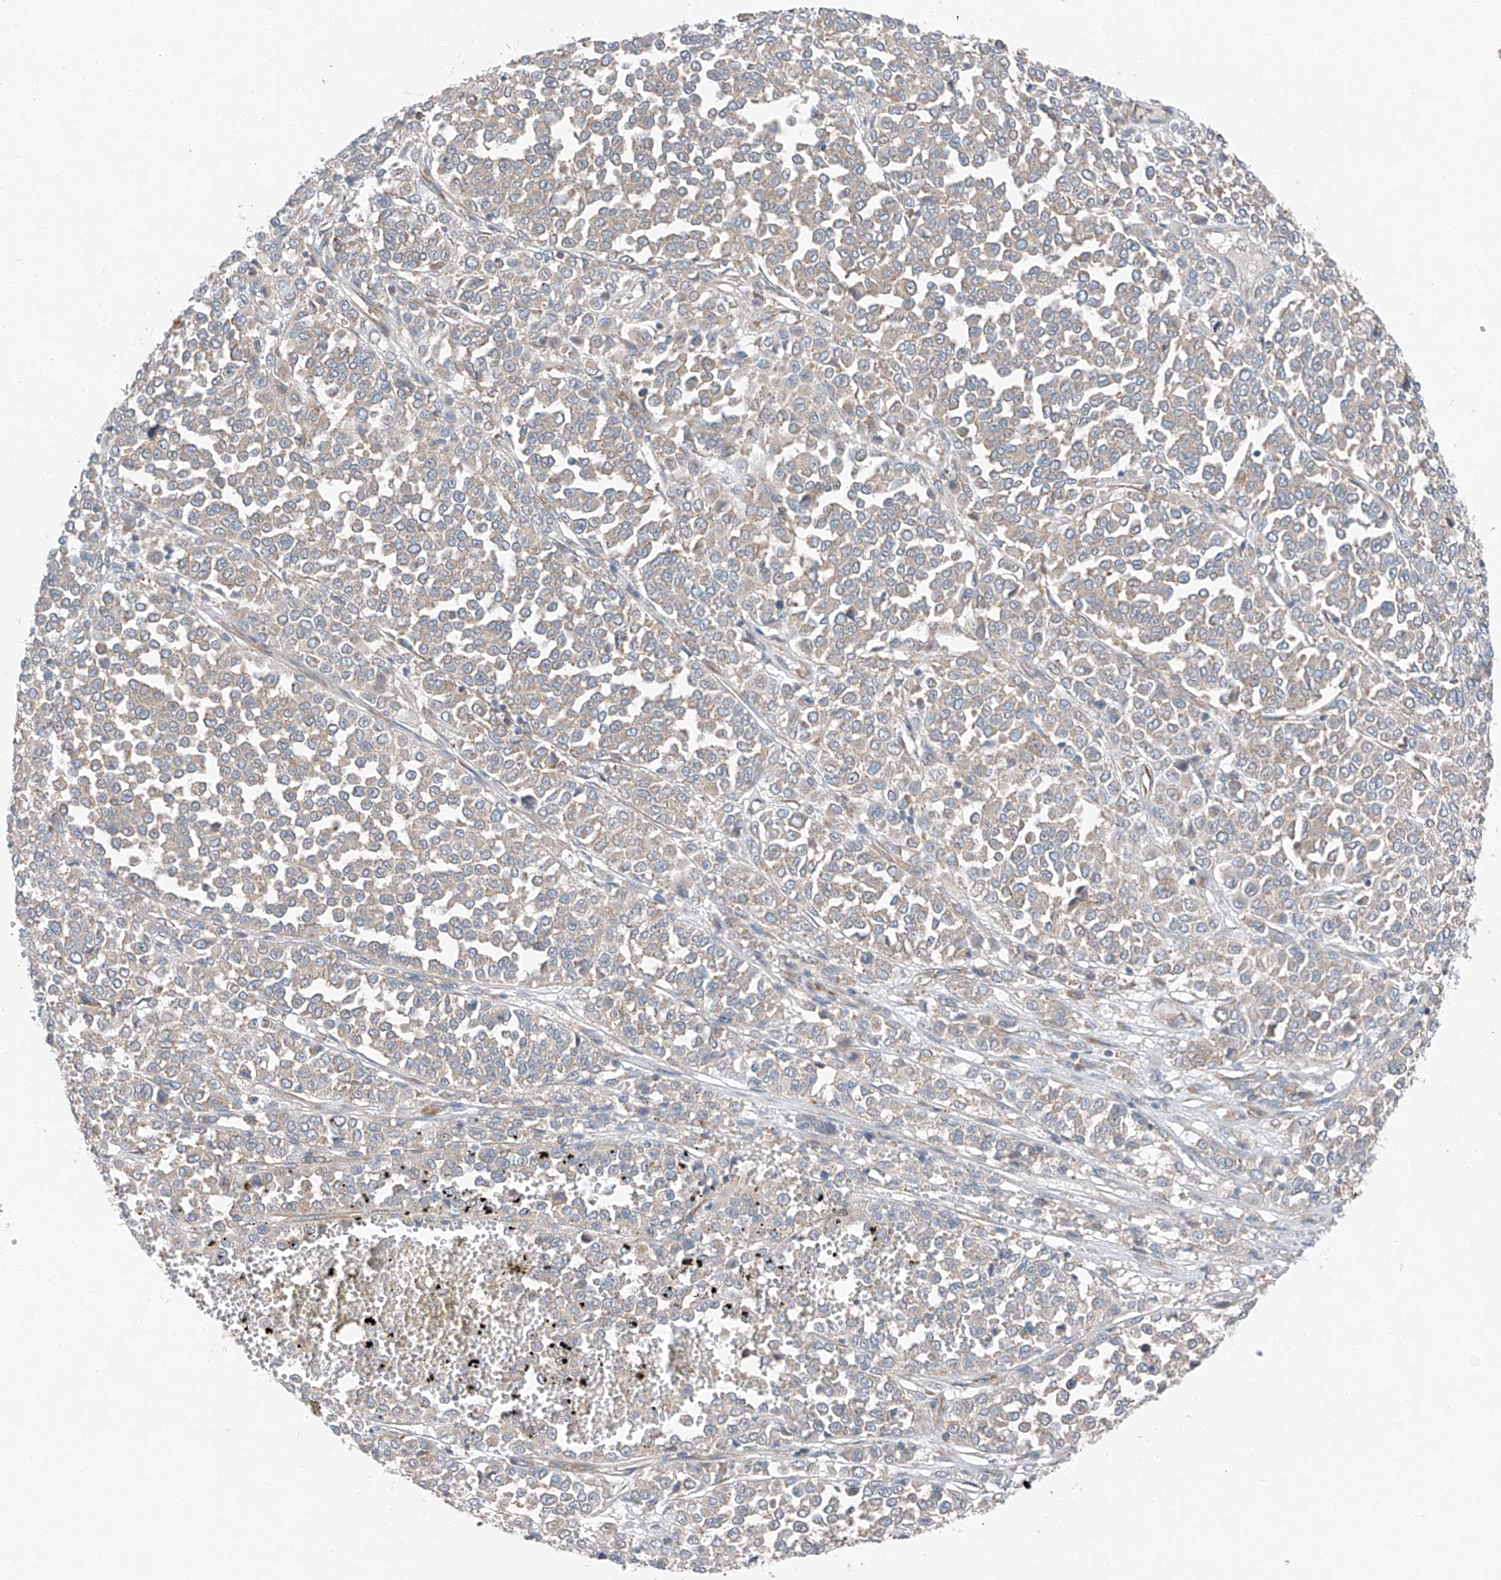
{"staining": {"intensity": "weak", "quantity": "<25%", "location": "cytoplasmic/membranous"}, "tissue": "melanoma", "cell_type": "Tumor cells", "image_type": "cancer", "snomed": [{"axis": "morphology", "description": "Malignant melanoma, Metastatic site"}, {"axis": "topography", "description": "Pancreas"}], "caption": "An immunohistochemistry image of melanoma is shown. There is no staining in tumor cells of melanoma.", "gene": "ZC3H15", "patient": {"sex": "female", "age": 30}}